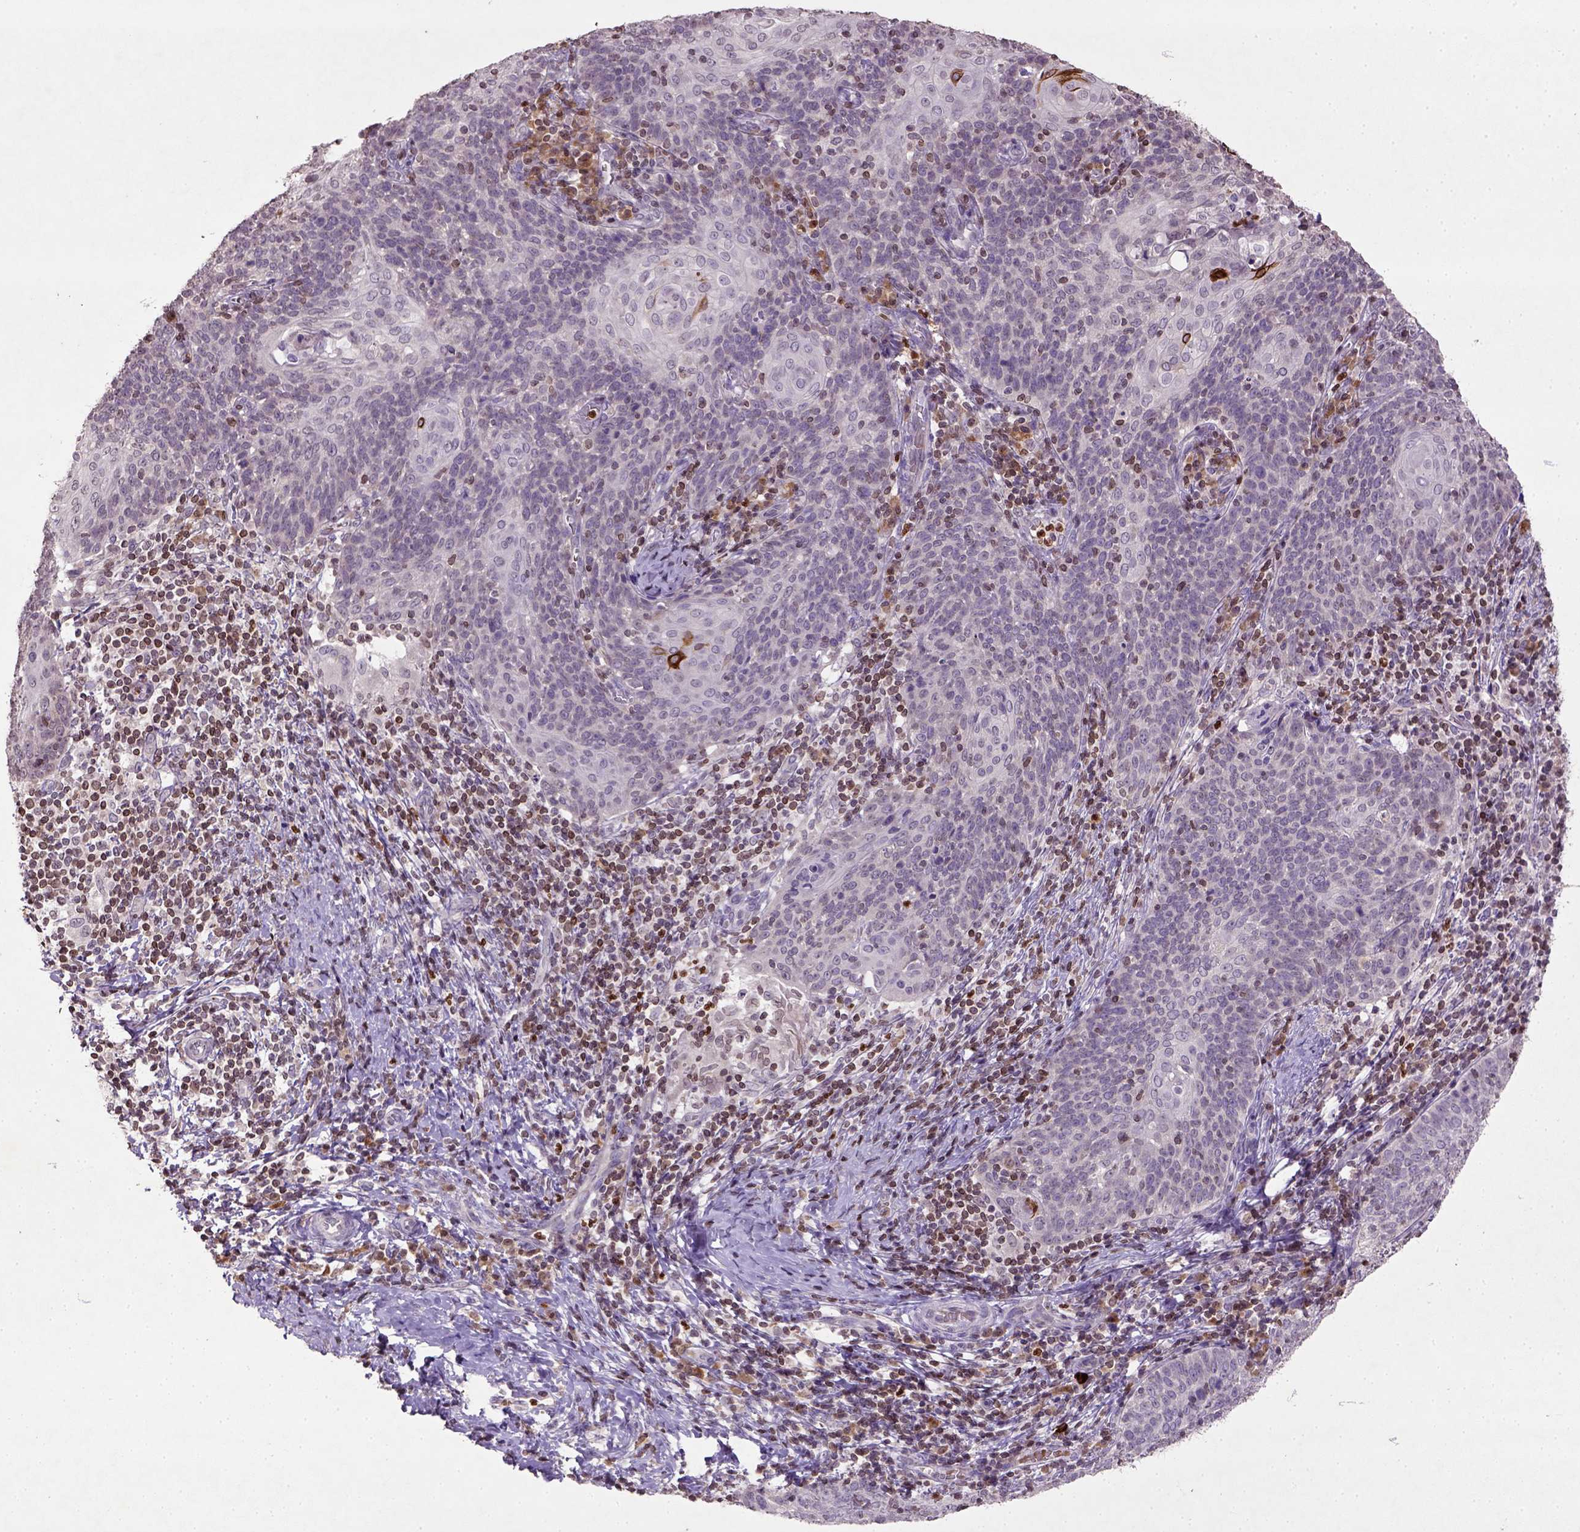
{"staining": {"intensity": "negative", "quantity": "none", "location": "none"}, "tissue": "cervical cancer", "cell_type": "Tumor cells", "image_type": "cancer", "snomed": [{"axis": "morphology", "description": "Normal tissue, NOS"}, {"axis": "morphology", "description": "Squamous cell carcinoma, NOS"}, {"axis": "topography", "description": "Cervix"}], "caption": "There is no significant expression in tumor cells of cervical cancer. (DAB (3,3'-diaminobenzidine) IHC visualized using brightfield microscopy, high magnification).", "gene": "NUDT3", "patient": {"sex": "female", "age": 39}}